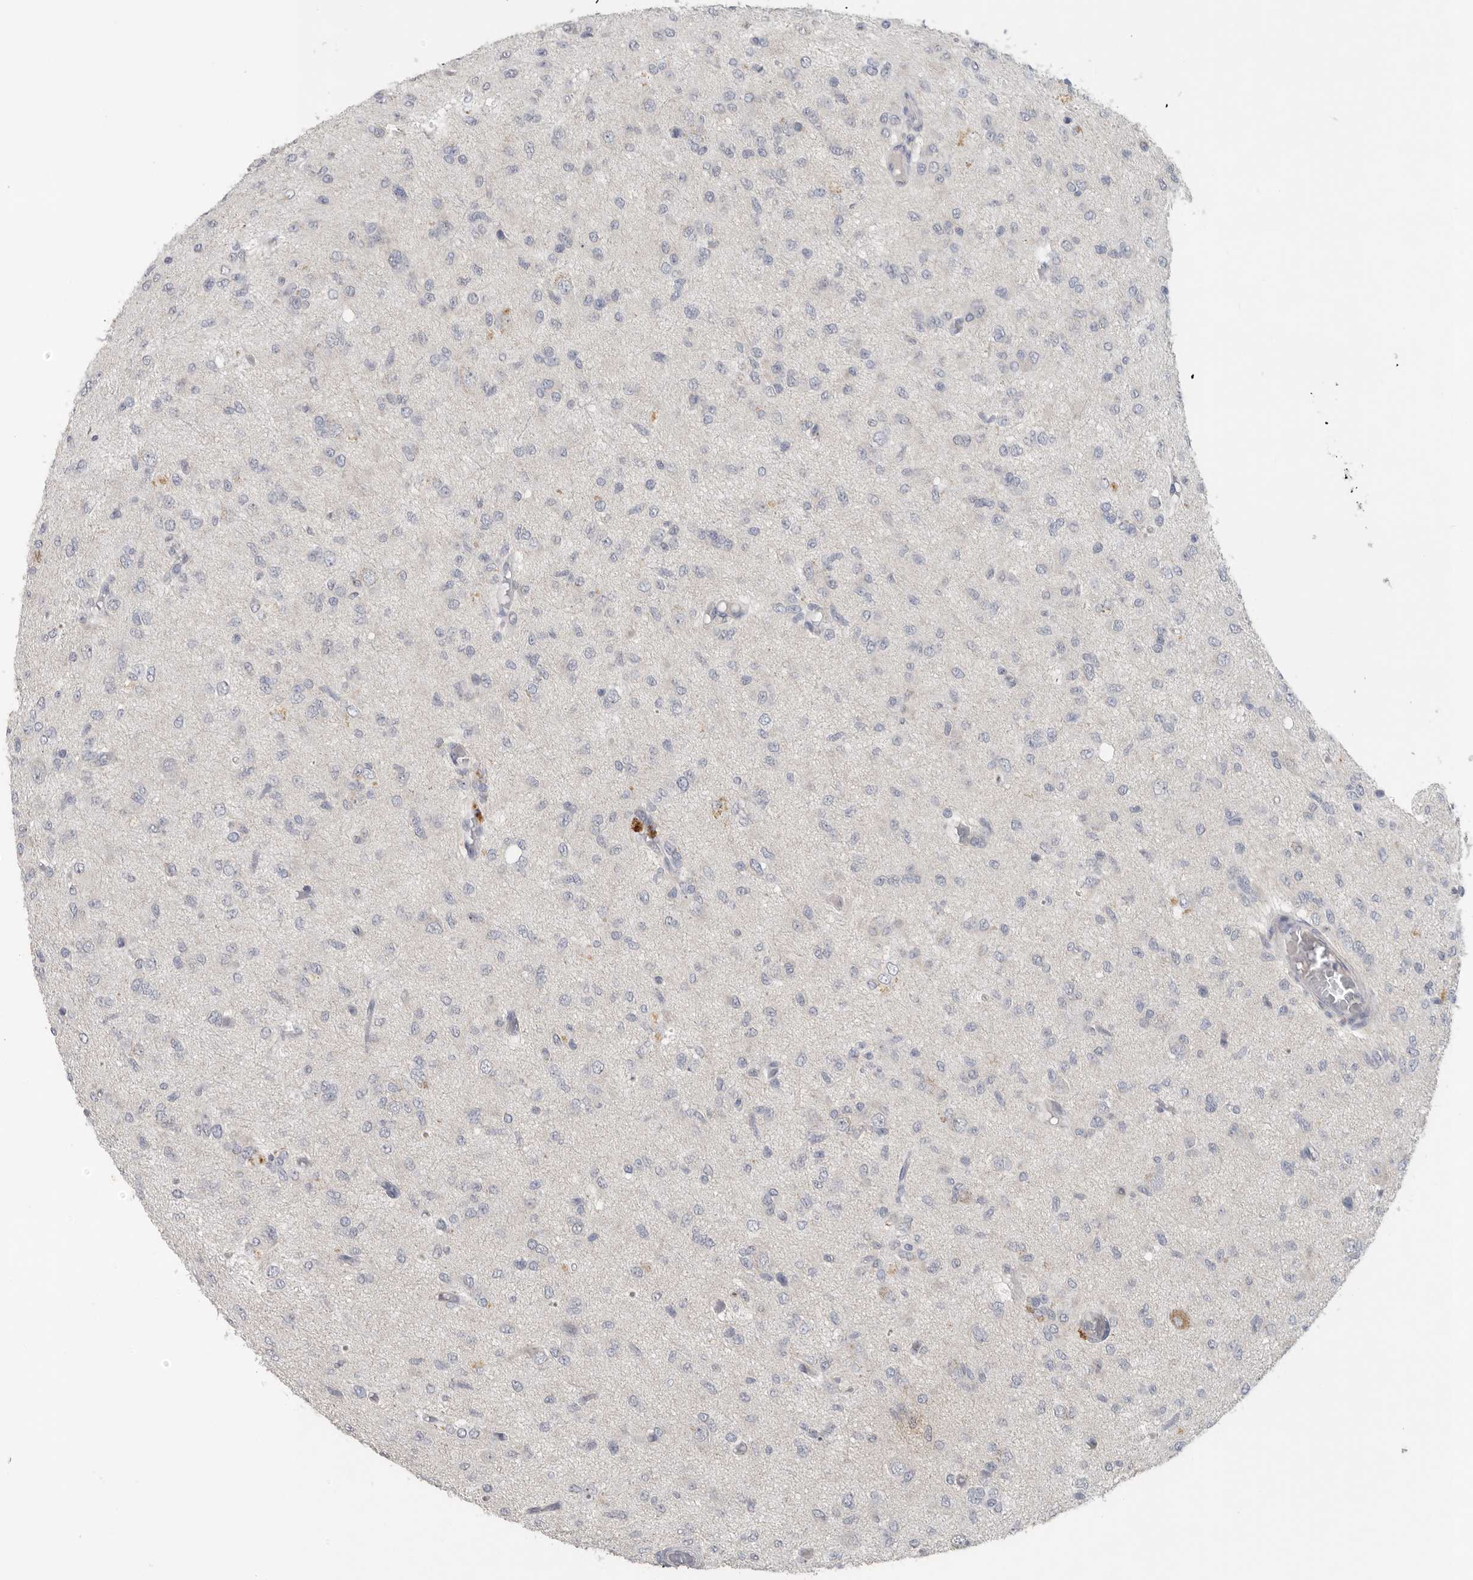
{"staining": {"intensity": "weak", "quantity": "<25%", "location": "cytoplasmic/membranous"}, "tissue": "glioma", "cell_type": "Tumor cells", "image_type": "cancer", "snomed": [{"axis": "morphology", "description": "Glioma, malignant, High grade"}, {"axis": "topography", "description": "Brain"}], "caption": "Protein analysis of malignant high-grade glioma demonstrates no significant positivity in tumor cells.", "gene": "REG4", "patient": {"sex": "female", "age": 59}}